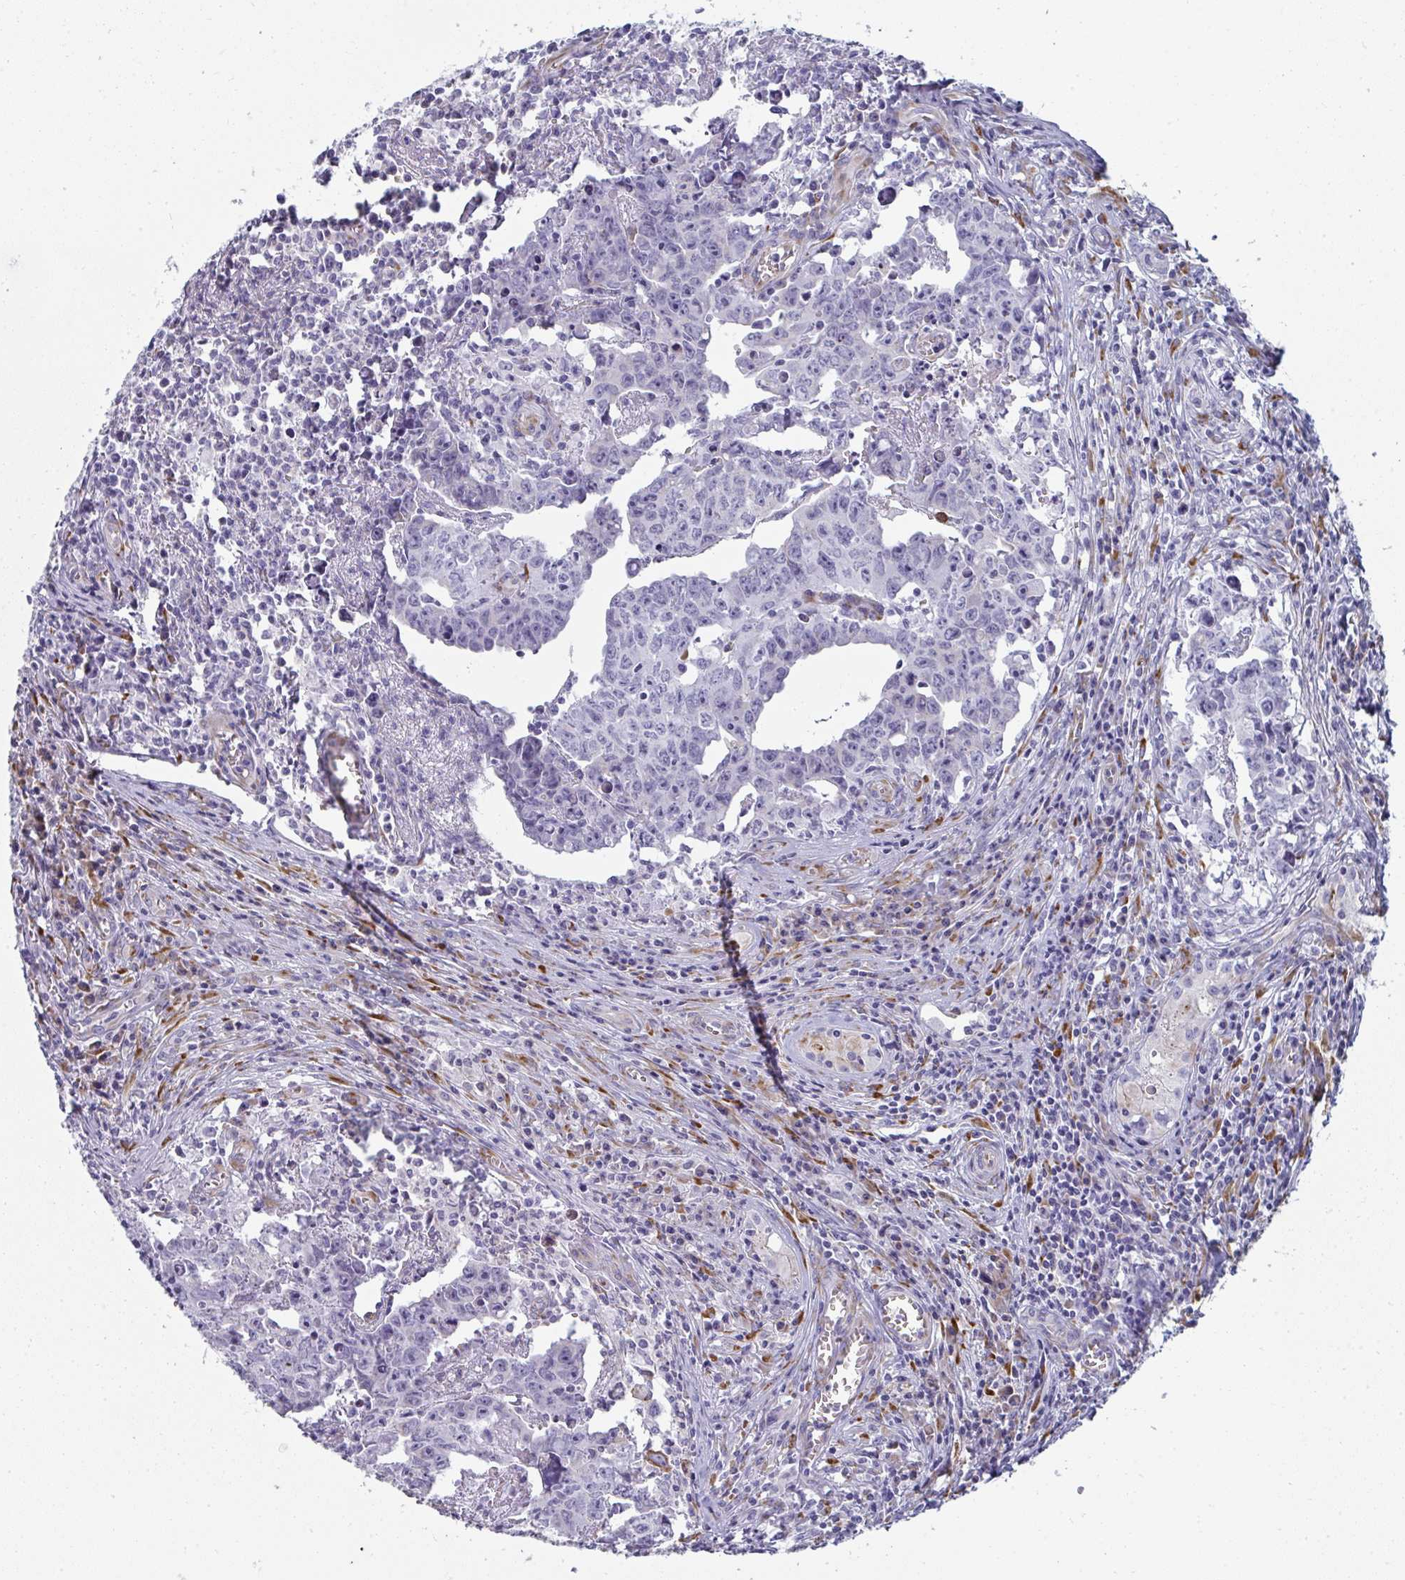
{"staining": {"intensity": "negative", "quantity": "none", "location": "none"}, "tissue": "testis cancer", "cell_type": "Tumor cells", "image_type": "cancer", "snomed": [{"axis": "morphology", "description": "Carcinoma, Embryonal, NOS"}, {"axis": "topography", "description": "Testis"}], "caption": "High power microscopy image of an IHC histopathology image of testis cancer (embryonal carcinoma), revealing no significant positivity in tumor cells.", "gene": "SHROOM1", "patient": {"sex": "male", "age": 22}}